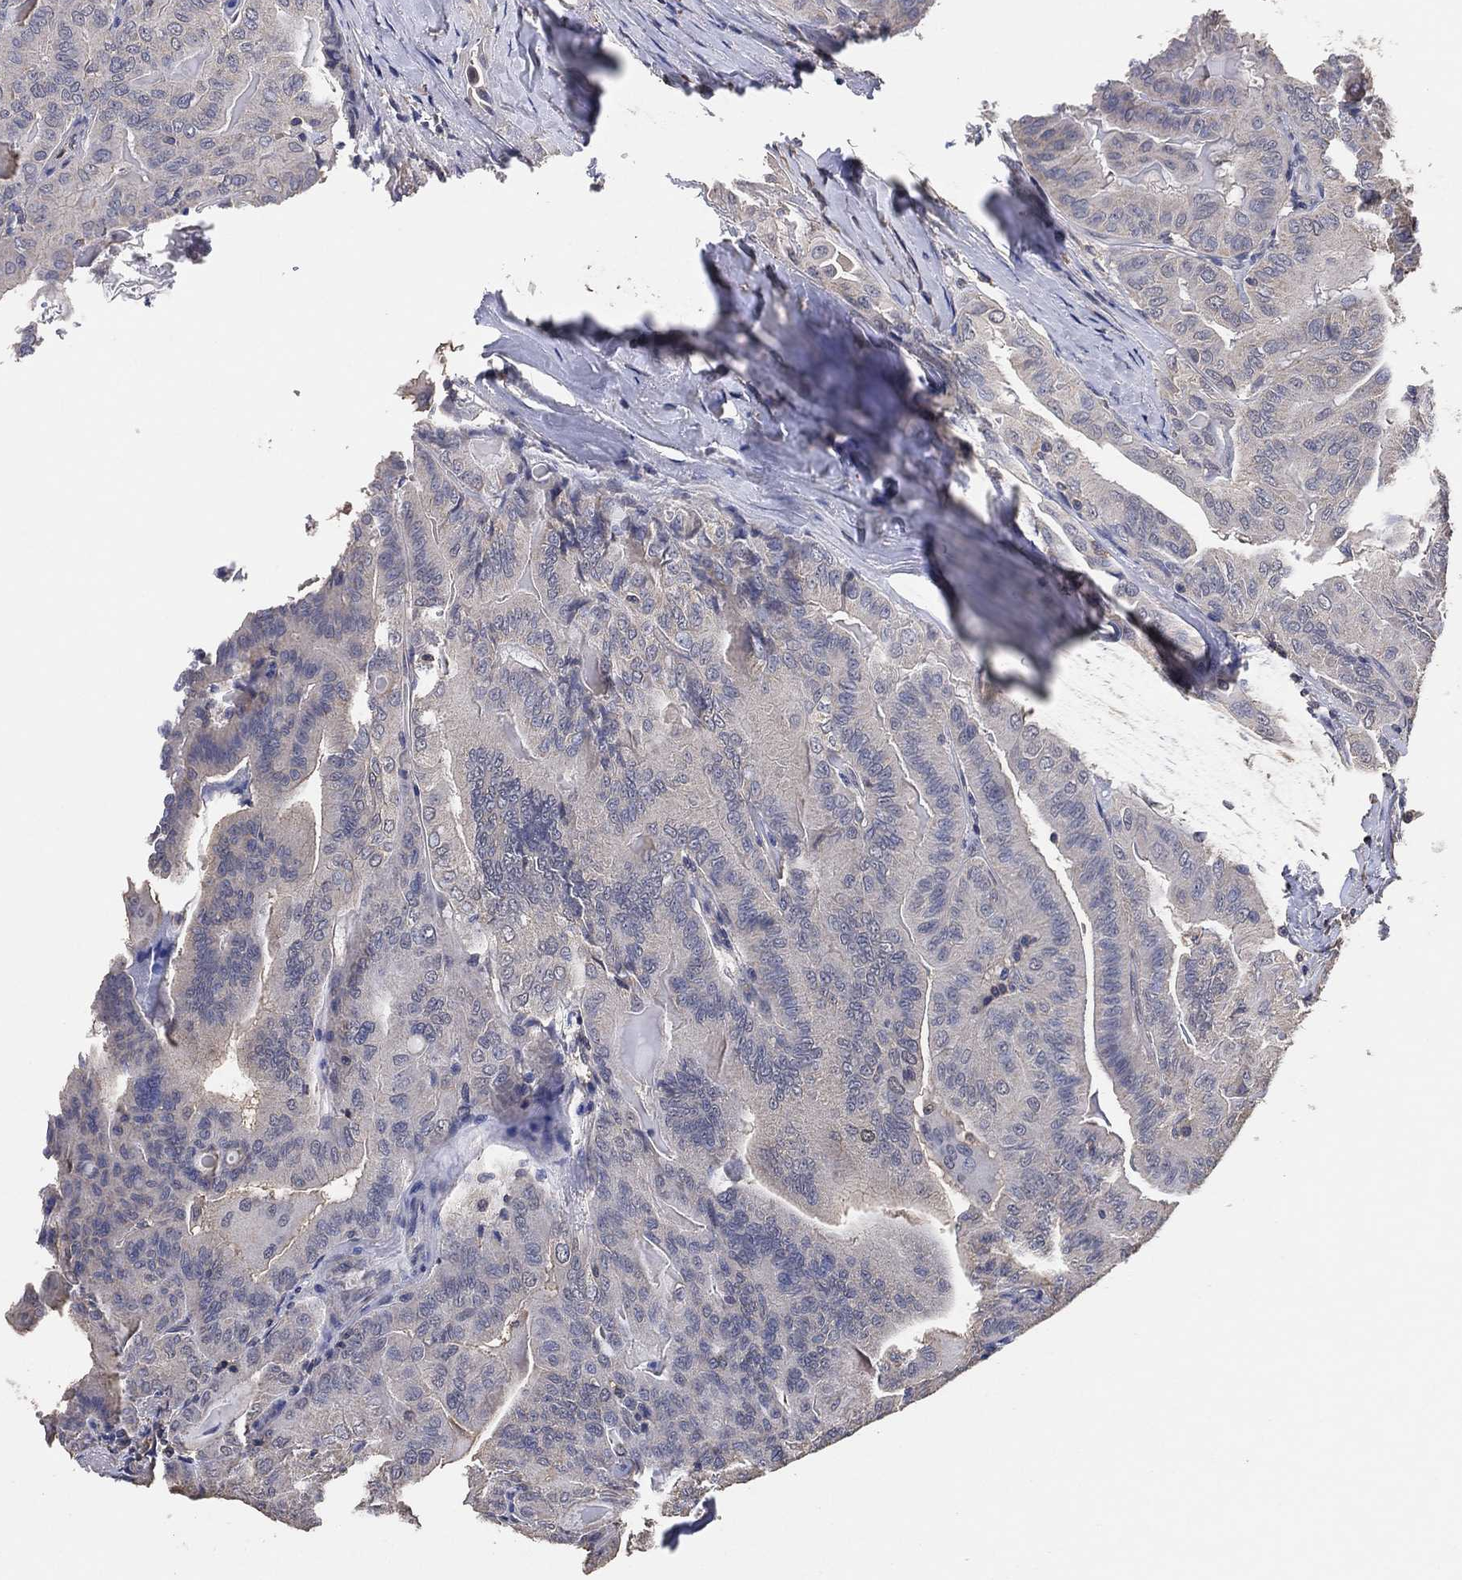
{"staining": {"intensity": "negative", "quantity": "none", "location": "none"}, "tissue": "thyroid cancer", "cell_type": "Tumor cells", "image_type": "cancer", "snomed": [{"axis": "morphology", "description": "Papillary adenocarcinoma, NOS"}, {"axis": "topography", "description": "Thyroid gland"}], "caption": "Papillary adenocarcinoma (thyroid) stained for a protein using immunohistochemistry shows no staining tumor cells.", "gene": "KLK5", "patient": {"sex": "female", "age": 68}}